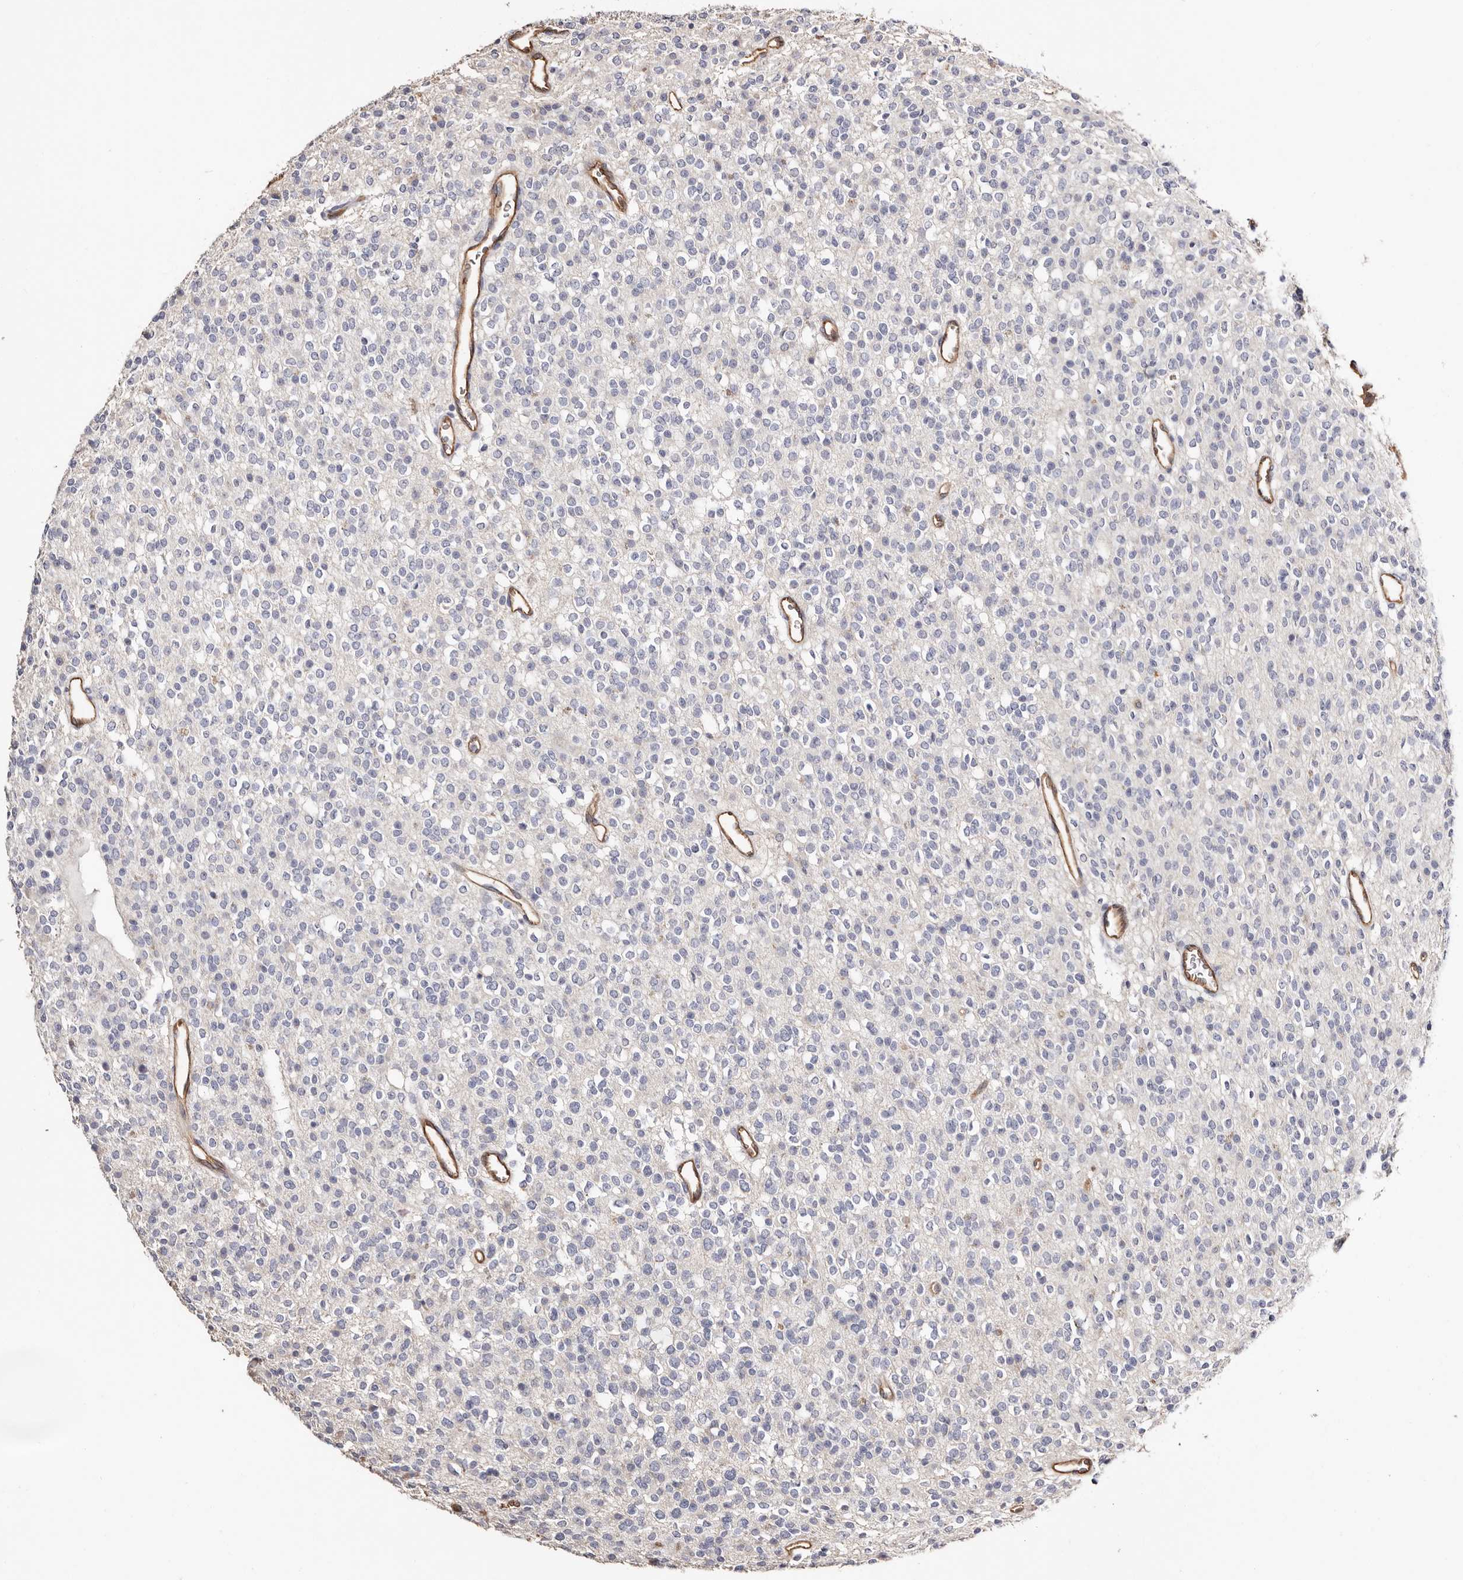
{"staining": {"intensity": "negative", "quantity": "none", "location": "none"}, "tissue": "glioma", "cell_type": "Tumor cells", "image_type": "cancer", "snomed": [{"axis": "morphology", "description": "Glioma, malignant, High grade"}, {"axis": "topography", "description": "Brain"}], "caption": "Immunohistochemistry histopathology image of human malignant glioma (high-grade) stained for a protein (brown), which reveals no positivity in tumor cells.", "gene": "TGM2", "patient": {"sex": "male", "age": 34}}